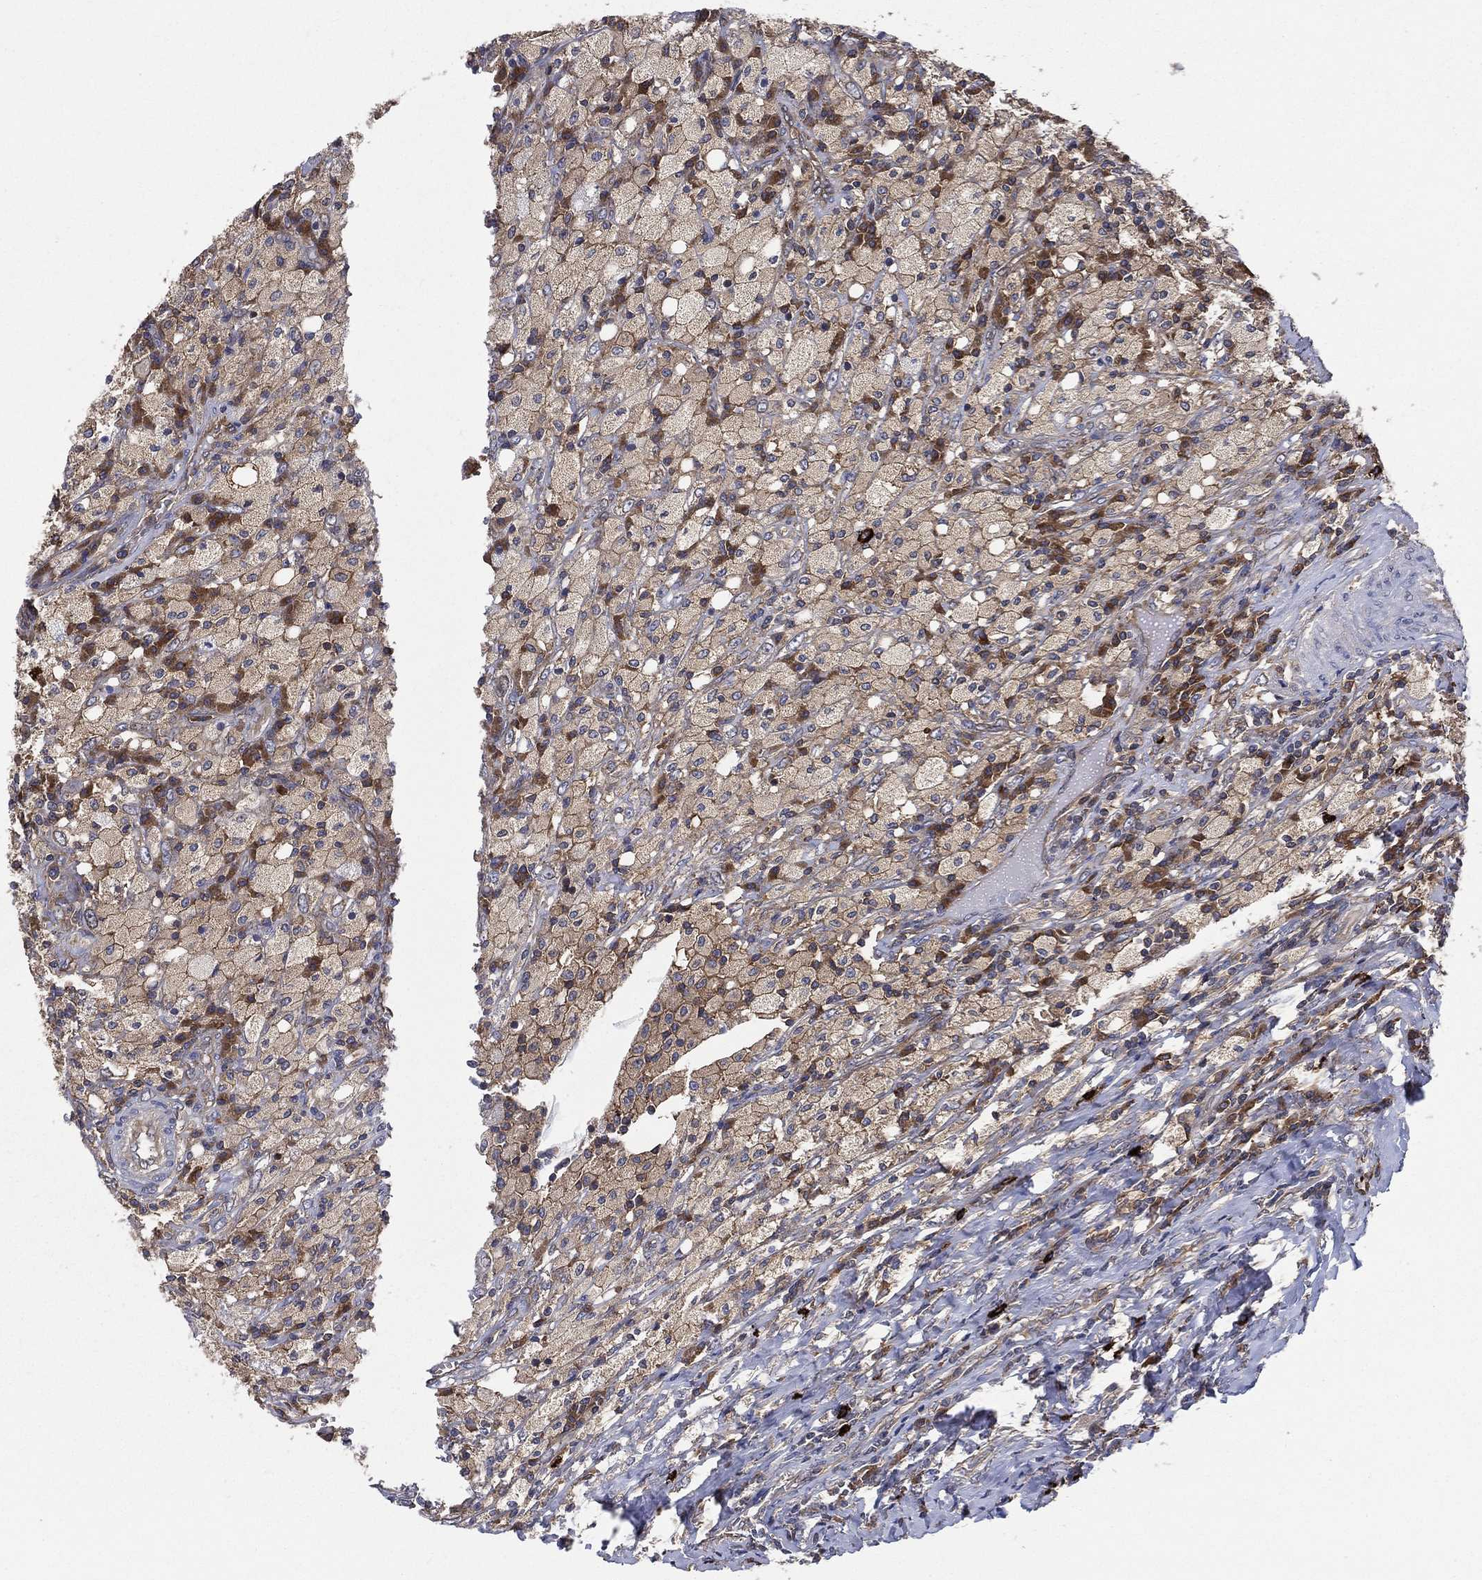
{"staining": {"intensity": "strong", "quantity": "25%-75%", "location": "cytoplasmic/membranous"}, "tissue": "testis cancer", "cell_type": "Tumor cells", "image_type": "cancer", "snomed": [{"axis": "morphology", "description": "Necrosis, NOS"}, {"axis": "morphology", "description": "Carcinoma, Embryonal, NOS"}, {"axis": "topography", "description": "Testis"}], "caption": "Immunohistochemical staining of testis cancer (embryonal carcinoma) reveals high levels of strong cytoplasmic/membranous expression in about 25%-75% of tumor cells. (IHC, brightfield microscopy, high magnification).", "gene": "SMPD3", "patient": {"sex": "male", "age": 19}}